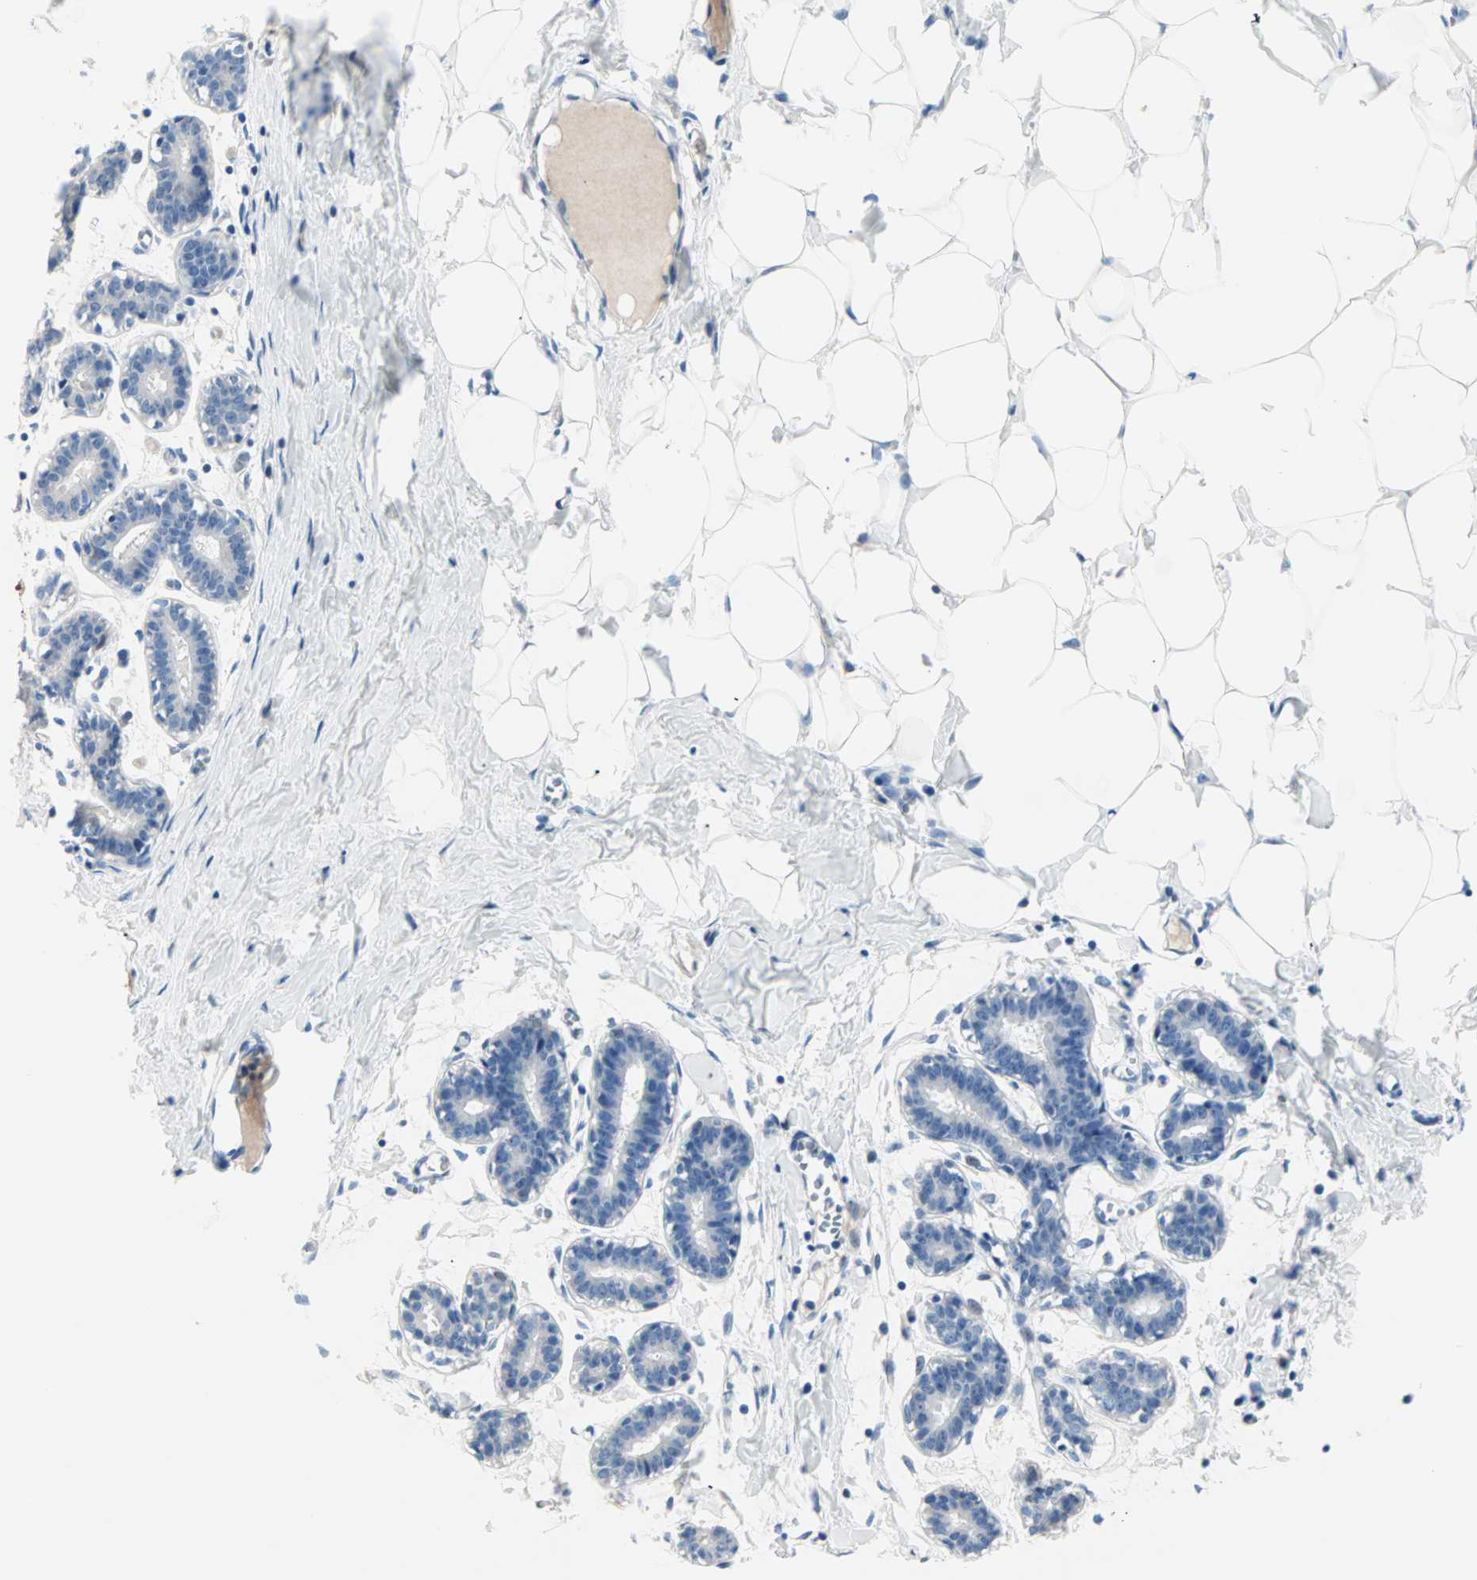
{"staining": {"intensity": "negative", "quantity": "none", "location": "none"}, "tissue": "breast", "cell_type": "Adipocytes", "image_type": "normal", "snomed": [{"axis": "morphology", "description": "Normal tissue, NOS"}, {"axis": "topography", "description": "Breast"}], "caption": "There is no significant staining in adipocytes of breast. (Immunohistochemistry, brightfield microscopy, high magnification).", "gene": "NEFH", "patient": {"sex": "female", "age": 27}}